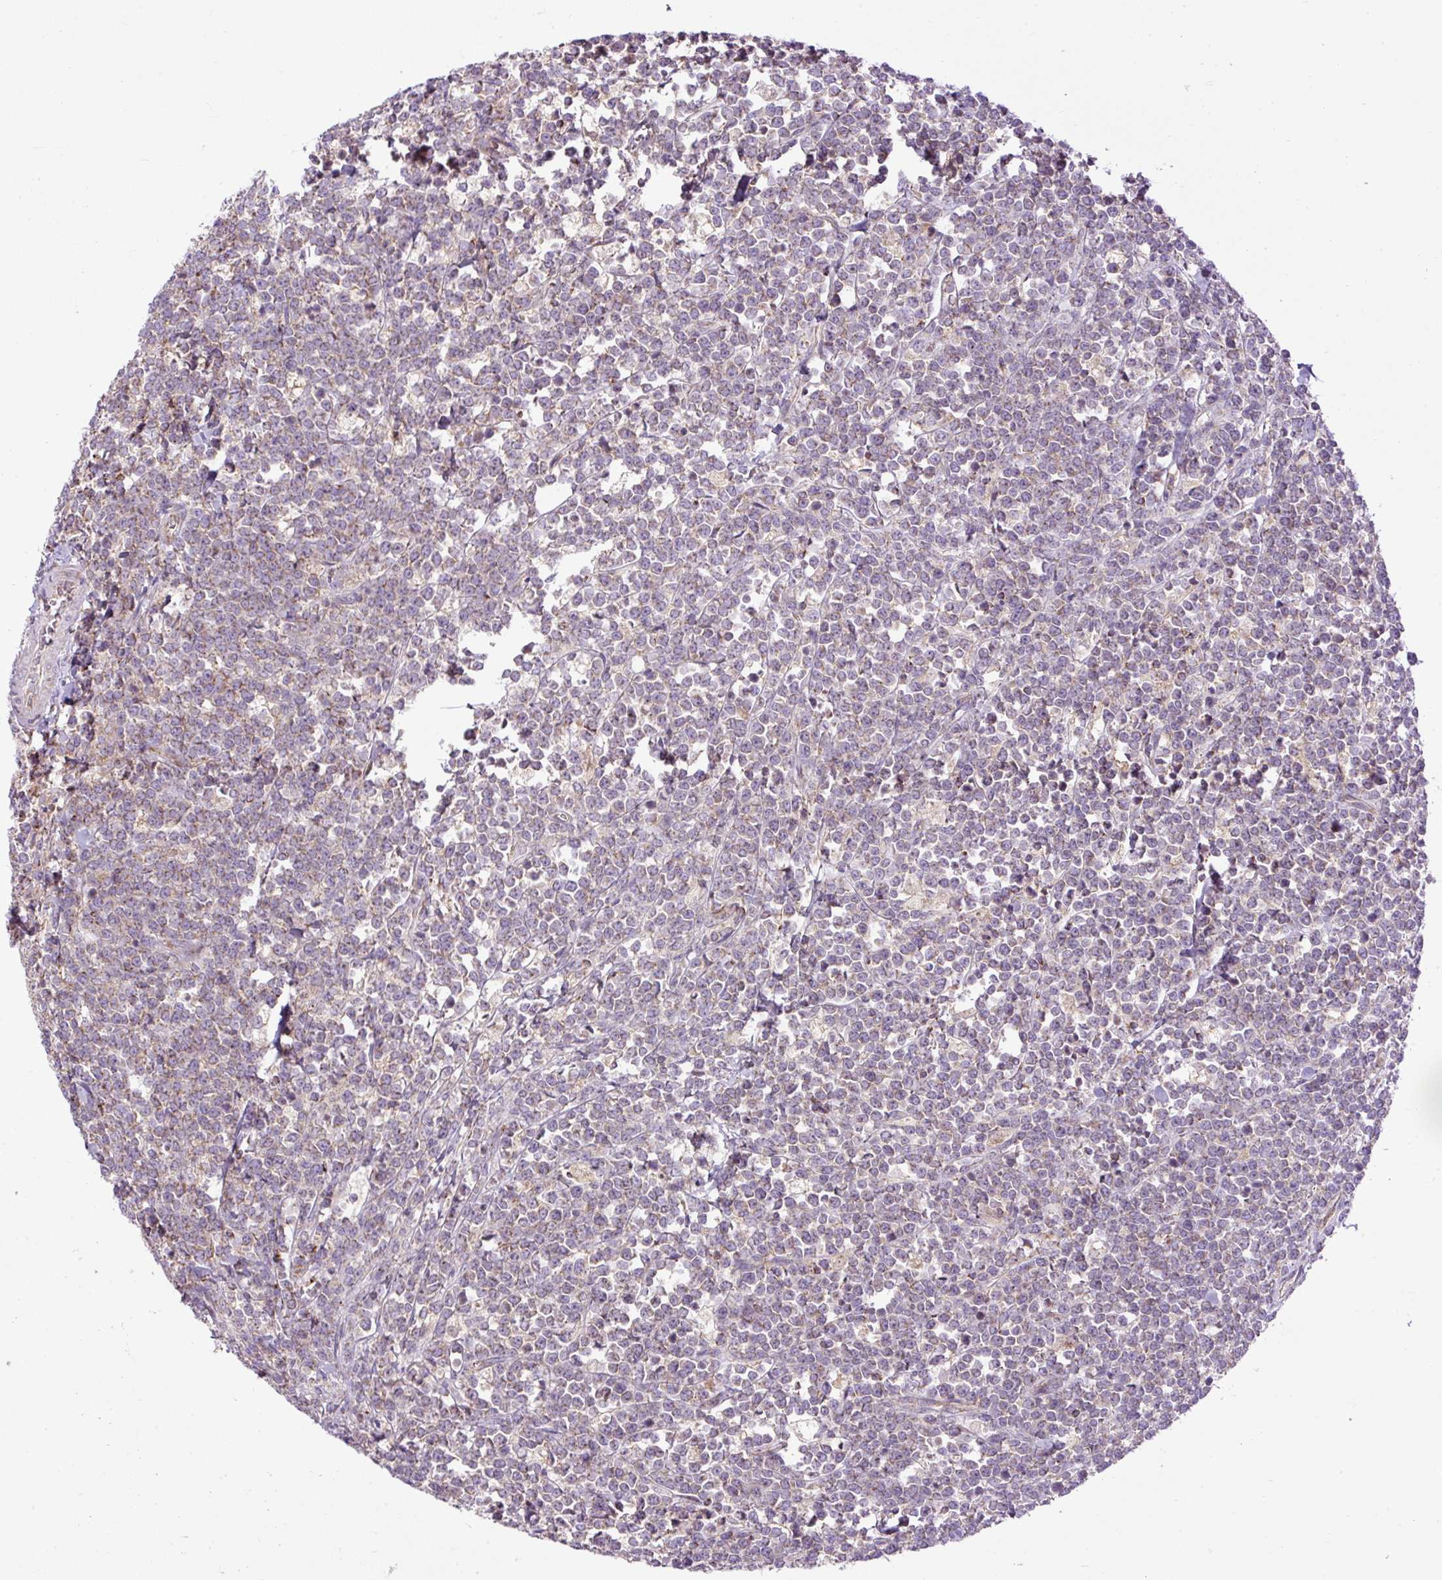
{"staining": {"intensity": "weak", "quantity": "25%-75%", "location": "cytoplasmic/membranous"}, "tissue": "lymphoma", "cell_type": "Tumor cells", "image_type": "cancer", "snomed": [{"axis": "morphology", "description": "Malignant lymphoma, non-Hodgkin's type, High grade"}, {"axis": "topography", "description": "Small intestine"}, {"axis": "topography", "description": "Colon"}], "caption": "The photomicrograph reveals staining of malignant lymphoma, non-Hodgkin's type (high-grade), revealing weak cytoplasmic/membranous protein expression (brown color) within tumor cells.", "gene": "ZNF547", "patient": {"sex": "male", "age": 8}}